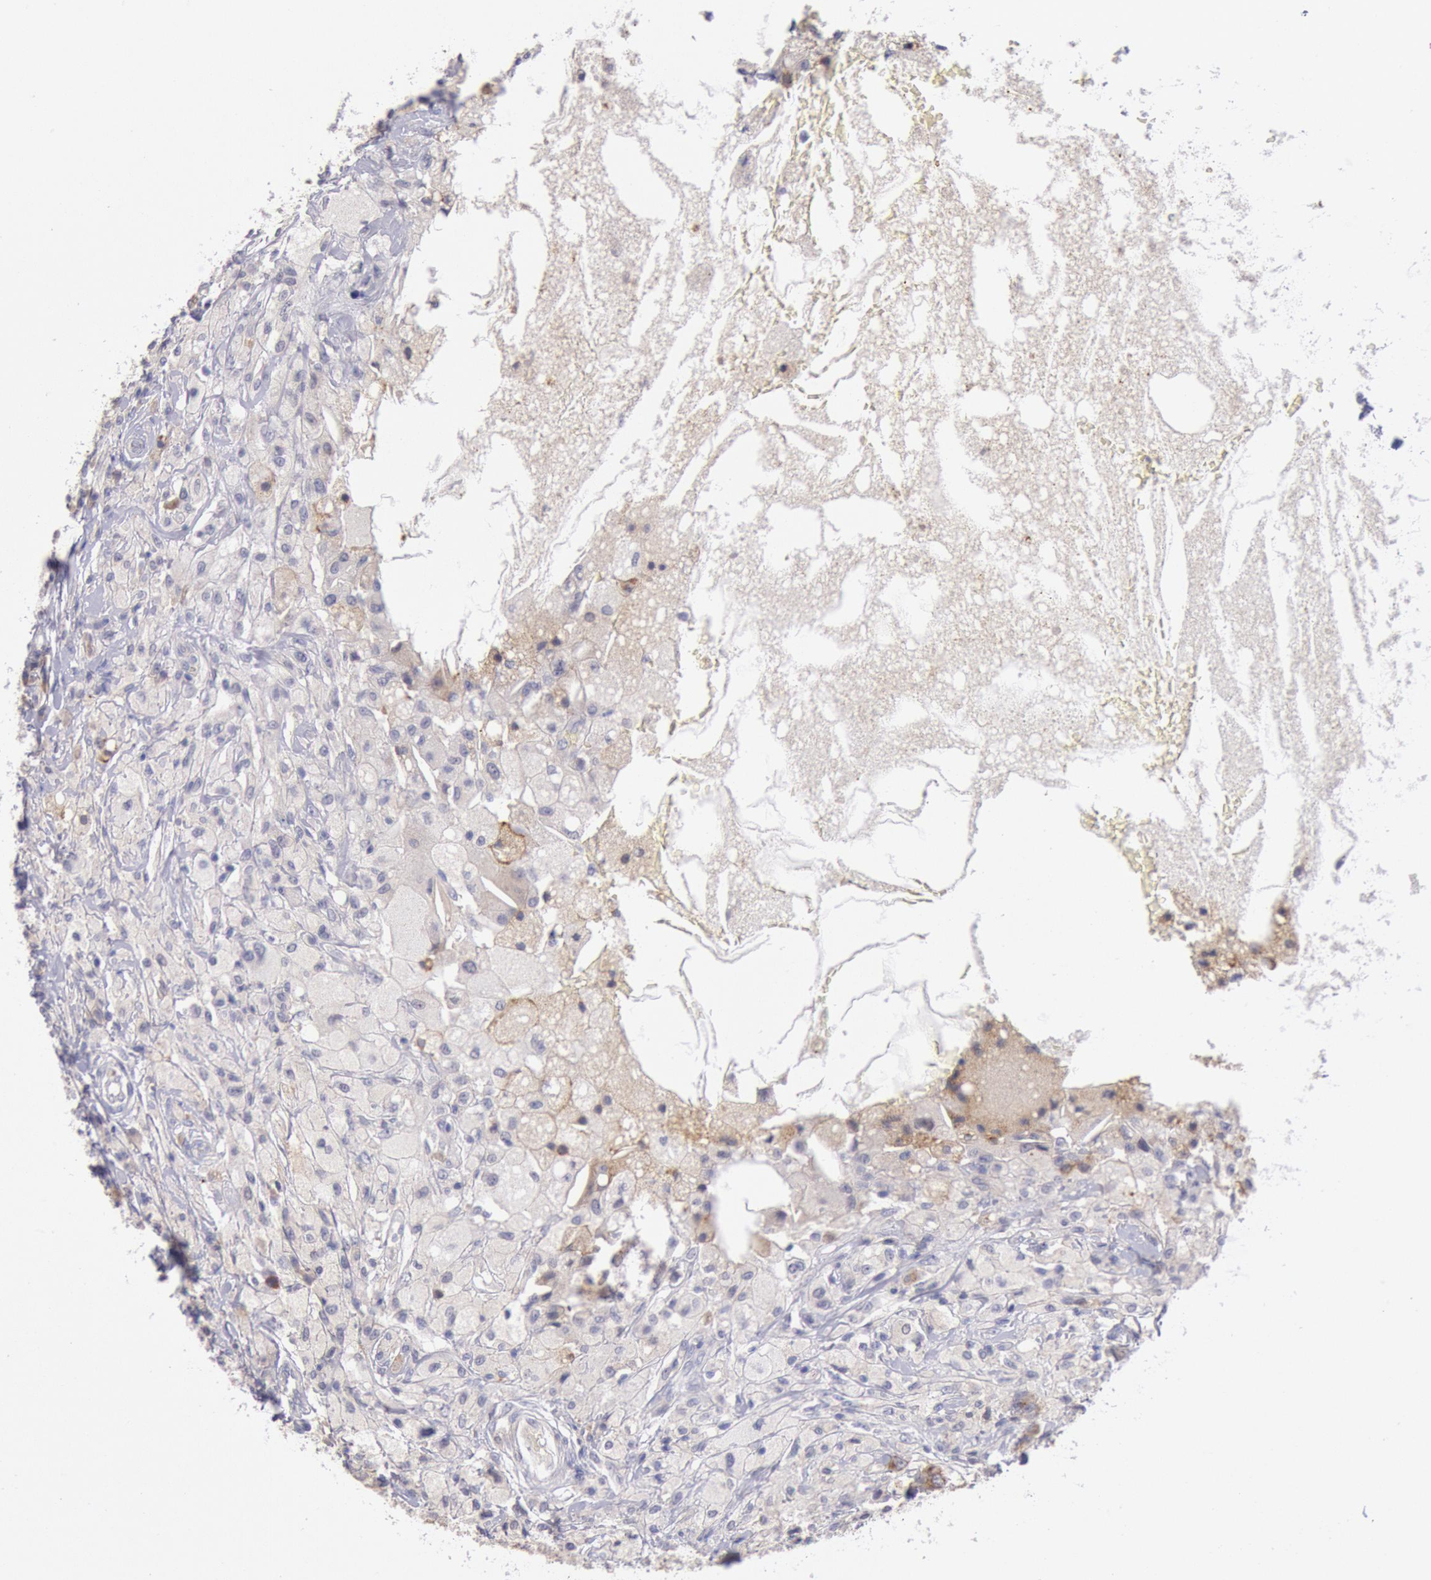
{"staining": {"intensity": "weak", "quantity": ">75%", "location": "cytoplasmic/membranous"}, "tissue": "breast cancer", "cell_type": "Tumor cells", "image_type": "cancer", "snomed": [{"axis": "morphology", "description": "Duct carcinoma"}, {"axis": "topography", "description": "Breast"}], "caption": "Immunohistochemical staining of human infiltrating ductal carcinoma (breast) demonstrates low levels of weak cytoplasmic/membranous protein positivity in about >75% of tumor cells. Nuclei are stained in blue.", "gene": "GAL3ST1", "patient": {"sex": "female", "age": 27}}